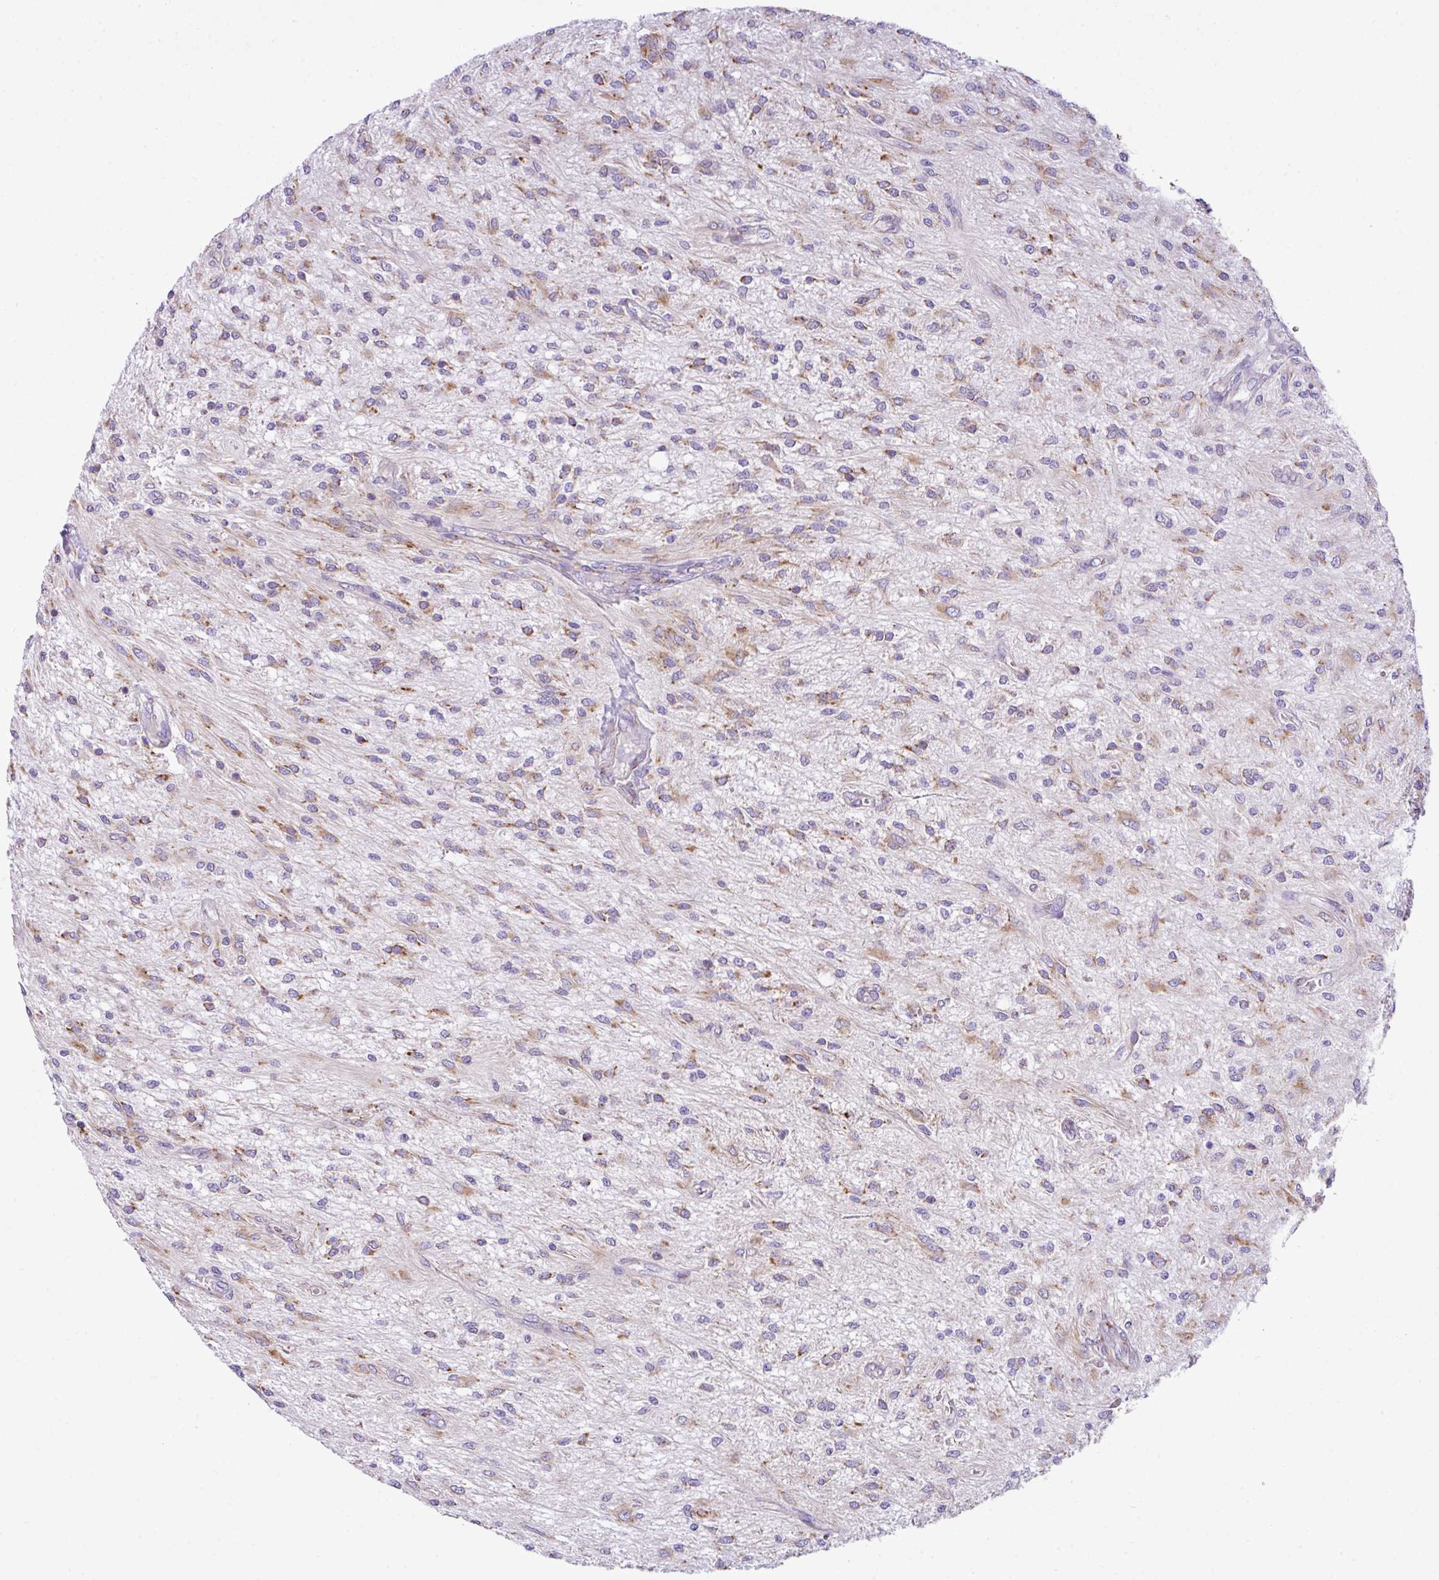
{"staining": {"intensity": "moderate", "quantity": "25%-75%", "location": "cytoplasmic/membranous"}, "tissue": "glioma", "cell_type": "Tumor cells", "image_type": "cancer", "snomed": [{"axis": "morphology", "description": "Glioma, malignant, Low grade"}, {"axis": "topography", "description": "Cerebellum"}], "caption": "Glioma stained with a protein marker exhibits moderate staining in tumor cells.", "gene": "CFAP97", "patient": {"sex": "female", "age": 14}}